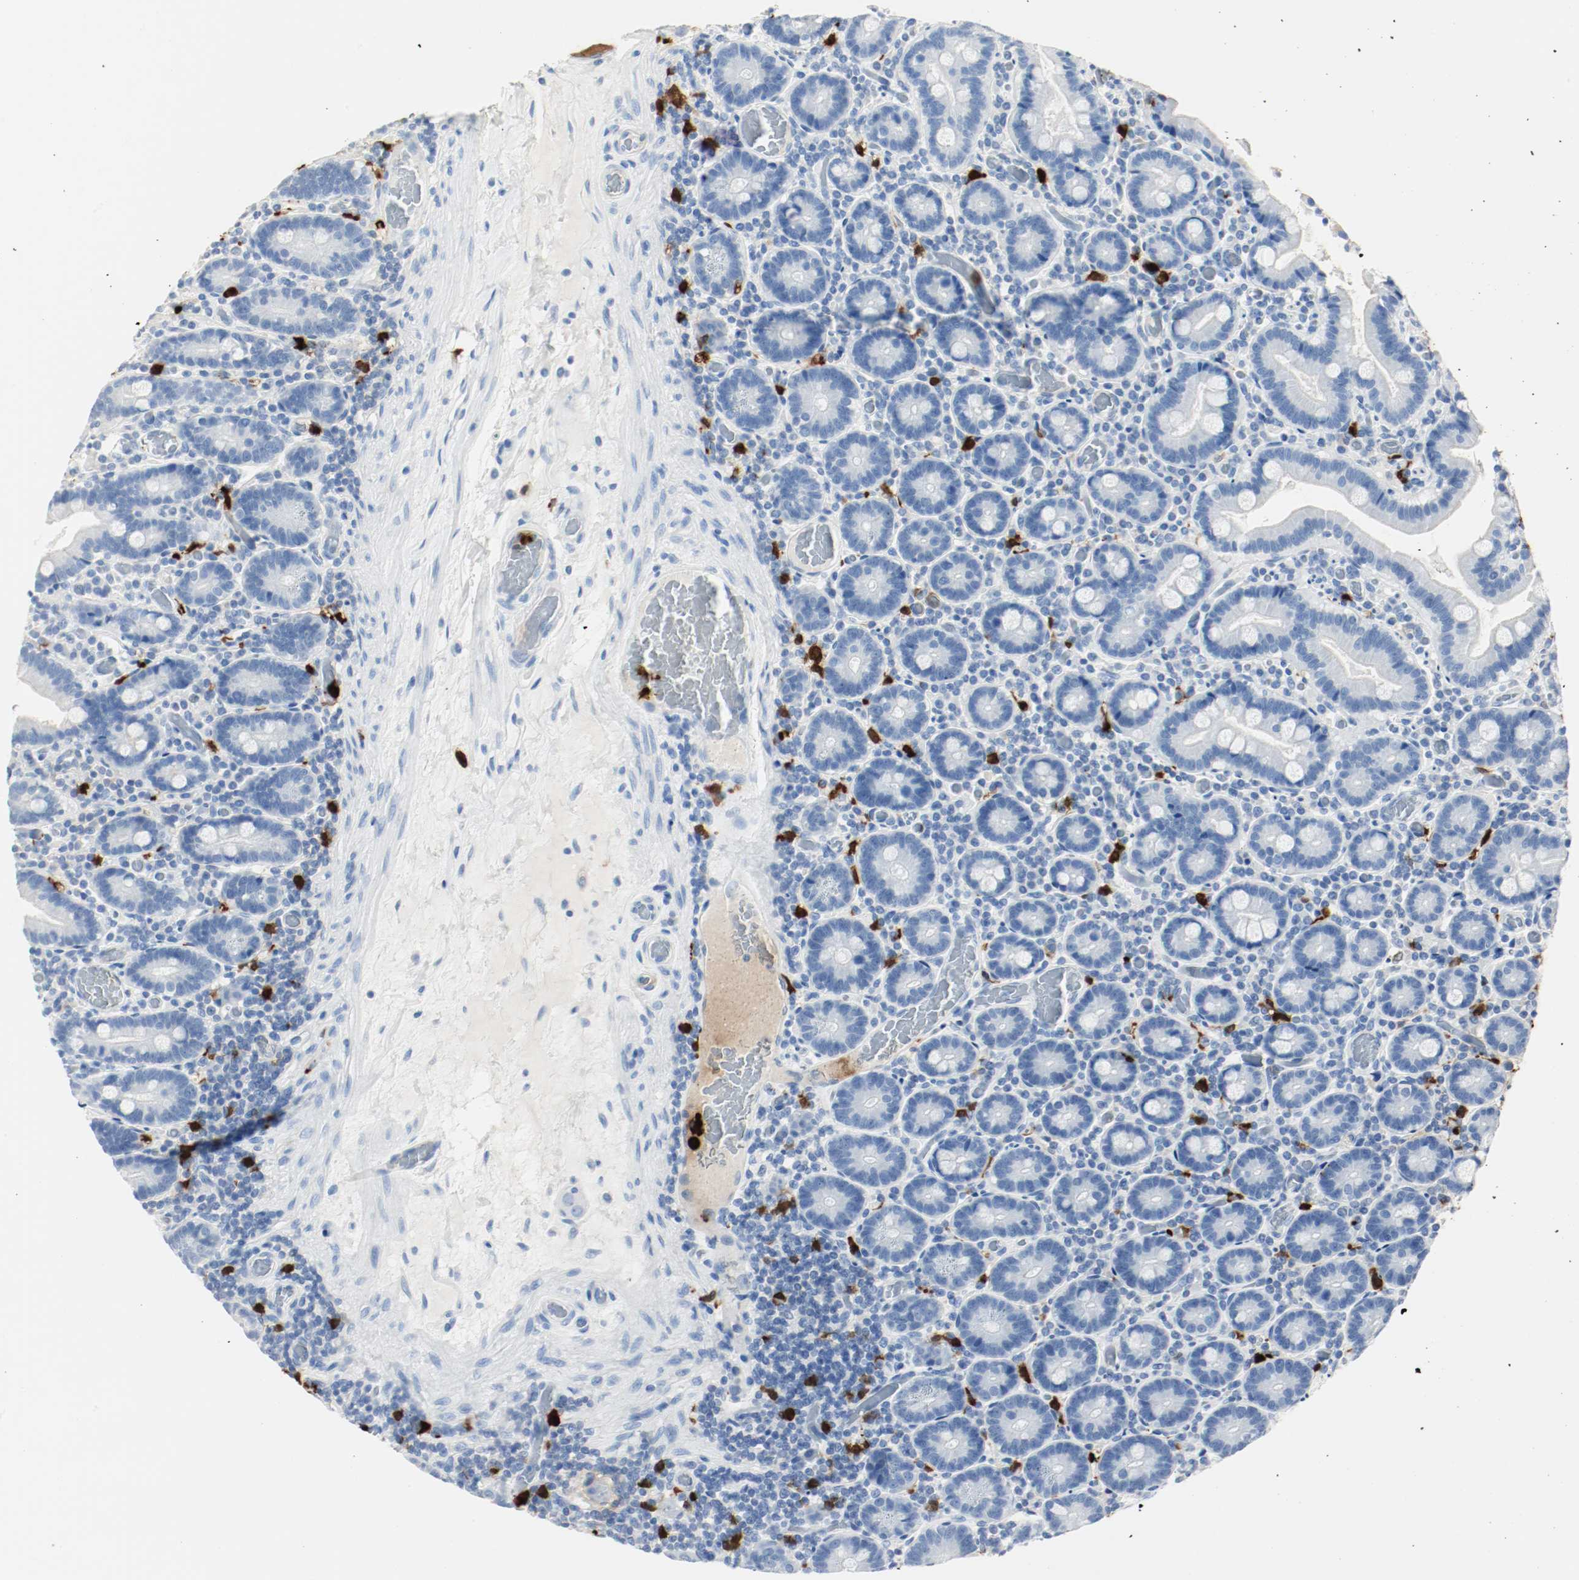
{"staining": {"intensity": "negative", "quantity": "none", "location": "none"}, "tissue": "duodenum", "cell_type": "Glandular cells", "image_type": "normal", "snomed": [{"axis": "morphology", "description": "Normal tissue, NOS"}, {"axis": "topography", "description": "Duodenum"}], "caption": "The photomicrograph reveals no significant staining in glandular cells of duodenum. Nuclei are stained in blue.", "gene": "S100A9", "patient": {"sex": "female", "age": 53}}